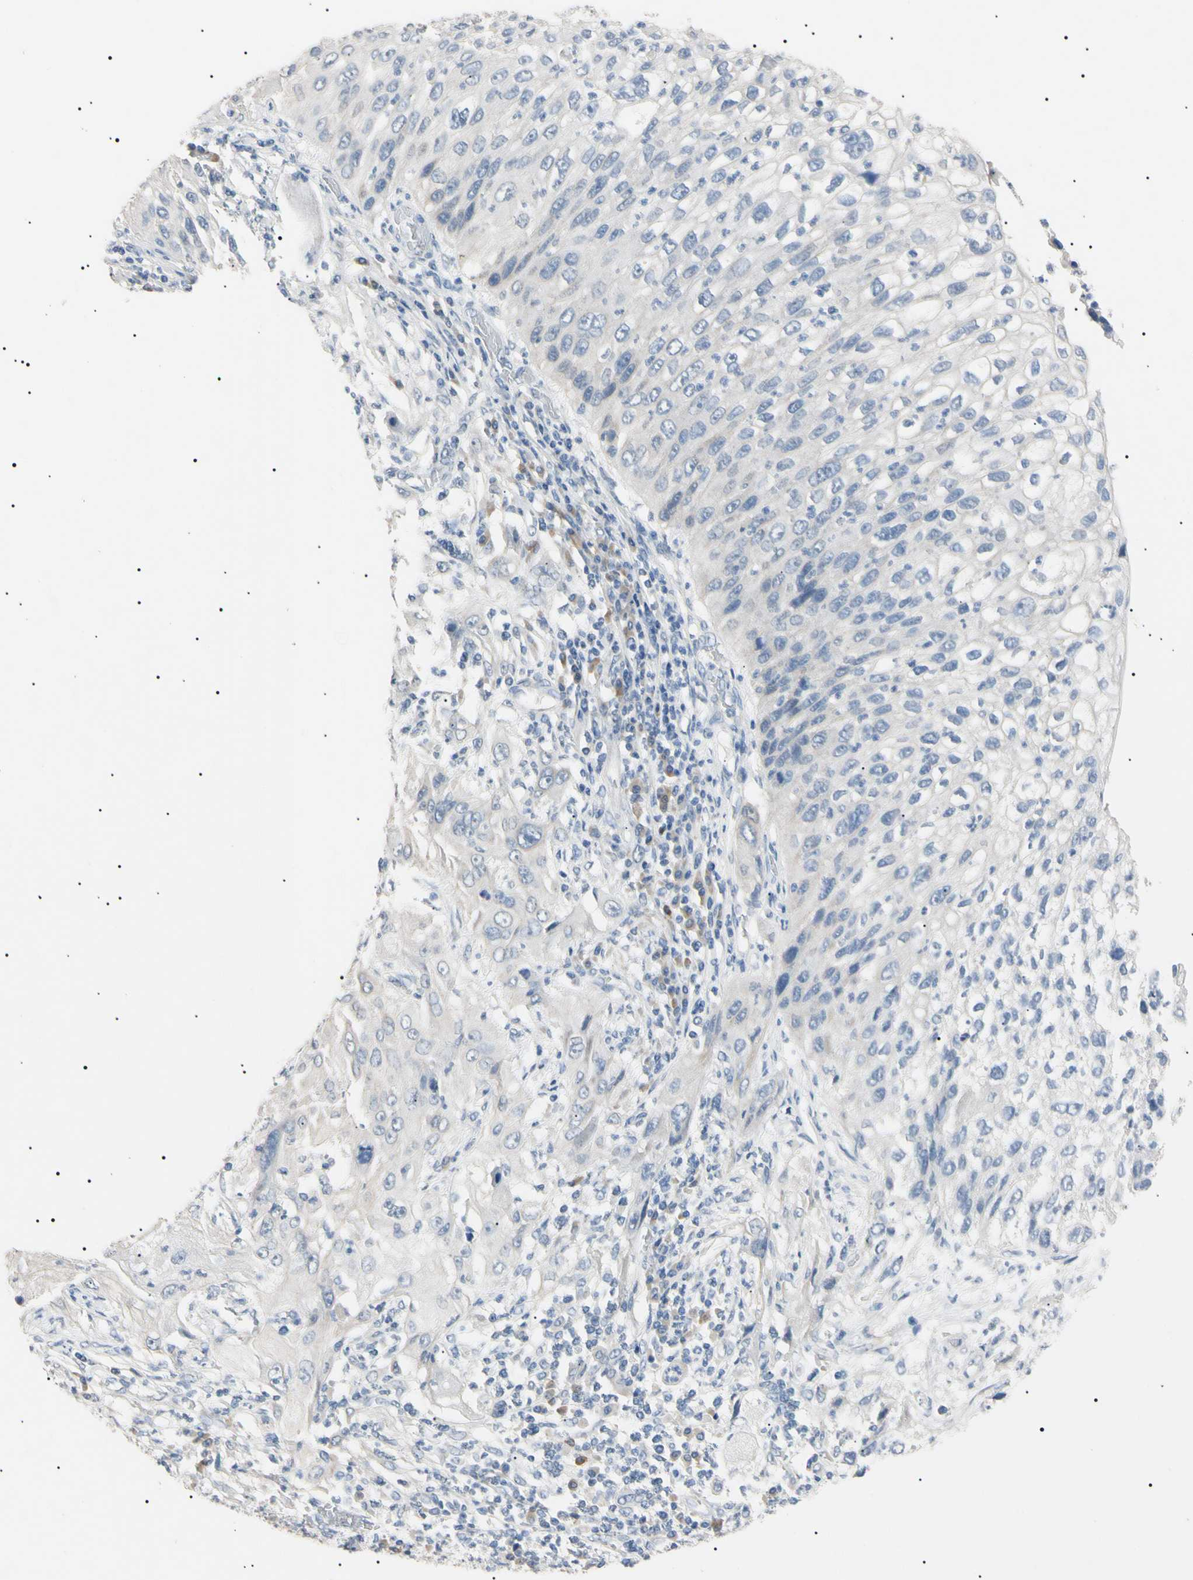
{"staining": {"intensity": "negative", "quantity": "none", "location": "none"}, "tissue": "lung cancer", "cell_type": "Tumor cells", "image_type": "cancer", "snomed": [{"axis": "morphology", "description": "Inflammation, NOS"}, {"axis": "morphology", "description": "Squamous cell carcinoma, NOS"}, {"axis": "topography", "description": "Lymph node"}, {"axis": "topography", "description": "Soft tissue"}, {"axis": "topography", "description": "Lung"}], "caption": "This is a image of immunohistochemistry staining of lung cancer (squamous cell carcinoma), which shows no expression in tumor cells.", "gene": "CGB3", "patient": {"sex": "male", "age": 66}}